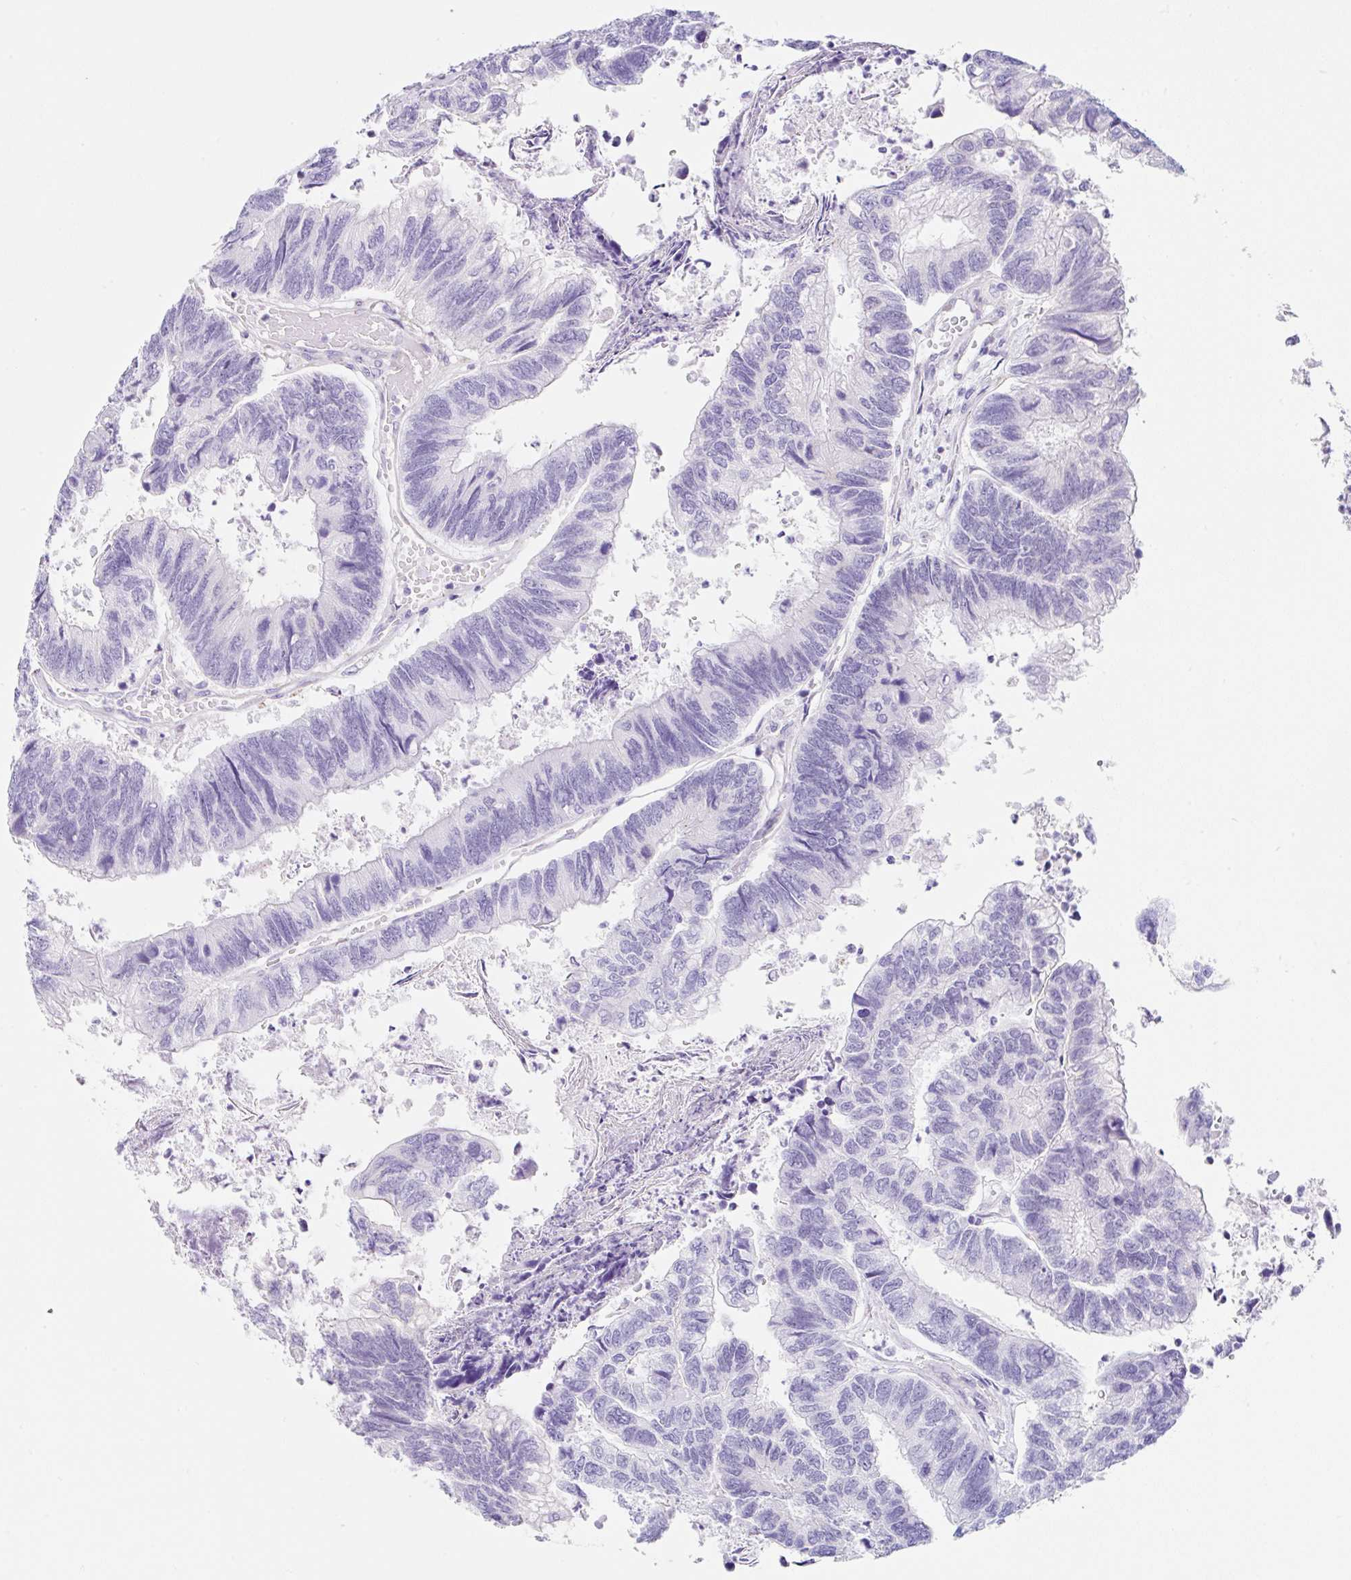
{"staining": {"intensity": "negative", "quantity": "none", "location": "none"}, "tissue": "colorectal cancer", "cell_type": "Tumor cells", "image_type": "cancer", "snomed": [{"axis": "morphology", "description": "Adenocarcinoma, NOS"}, {"axis": "topography", "description": "Colon"}], "caption": "Adenocarcinoma (colorectal) stained for a protein using immunohistochemistry (IHC) exhibits no staining tumor cells.", "gene": "DKK4", "patient": {"sex": "female", "age": 67}}